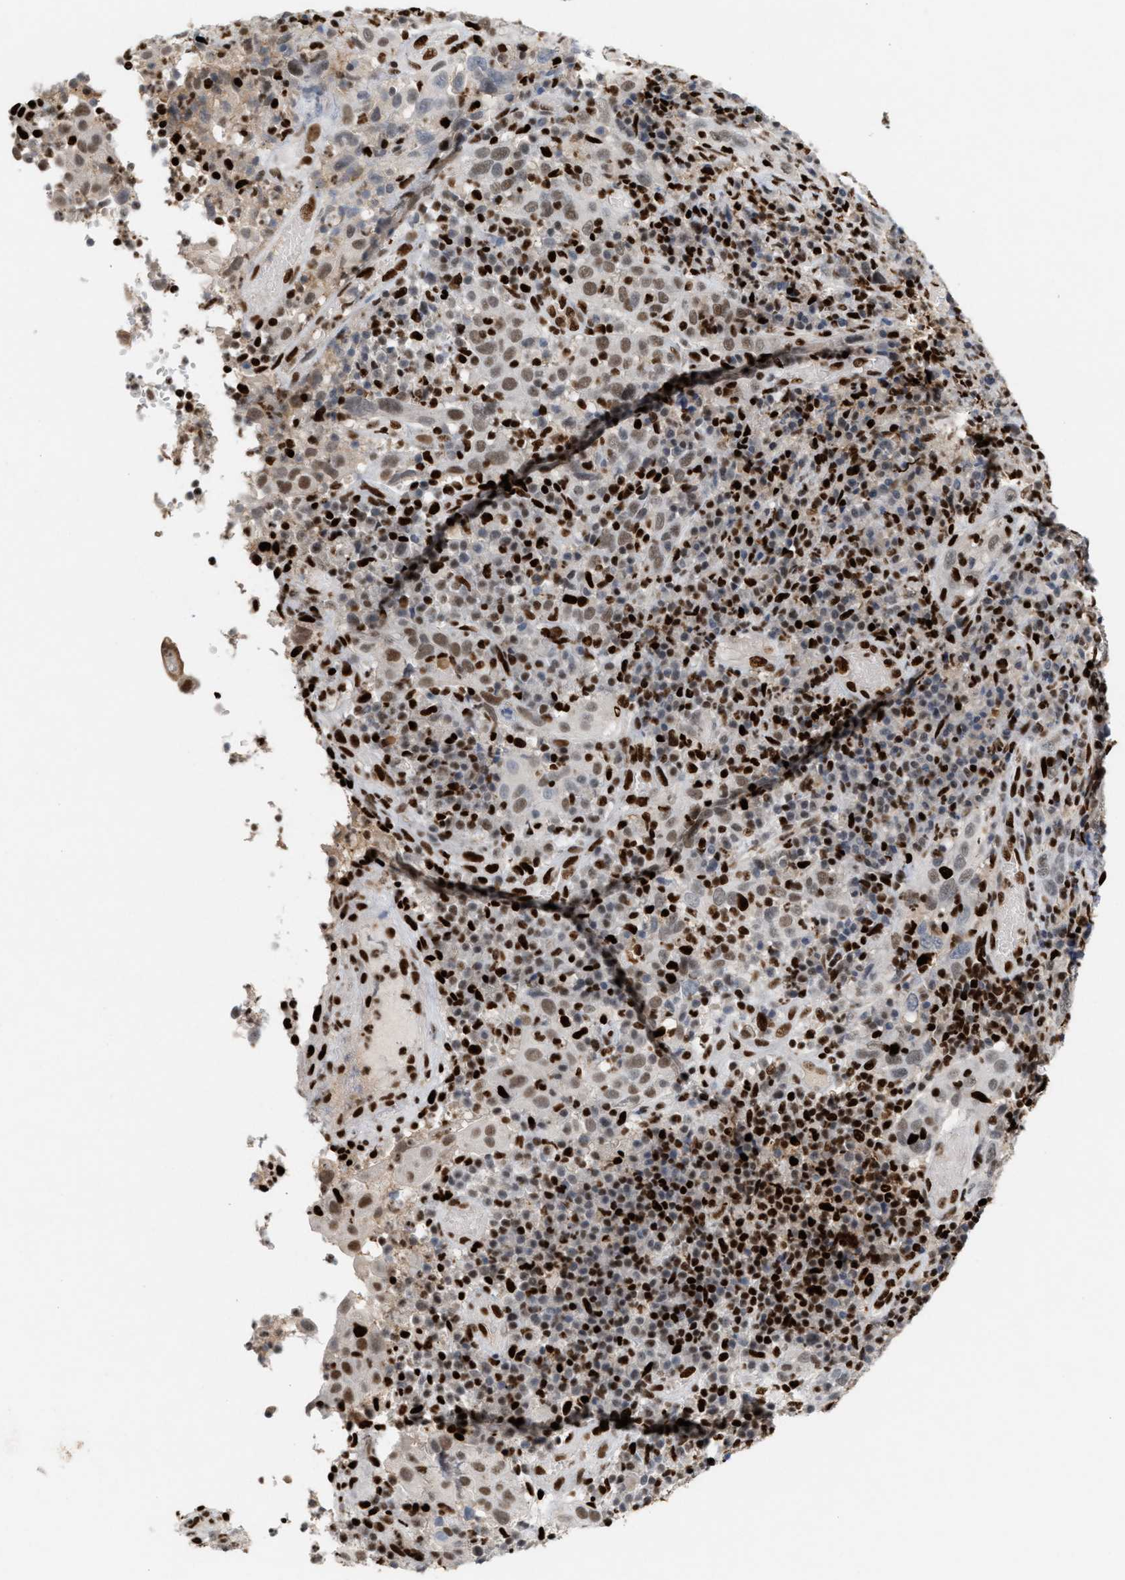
{"staining": {"intensity": "weak", "quantity": ">75%", "location": "nuclear"}, "tissue": "cervical cancer", "cell_type": "Tumor cells", "image_type": "cancer", "snomed": [{"axis": "morphology", "description": "Squamous cell carcinoma, NOS"}, {"axis": "topography", "description": "Cervix"}], "caption": "IHC photomicrograph of human cervical squamous cell carcinoma stained for a protein (brown), which shows low levels of weak nuclear staining in about >75% of tumor cells.", "gene": "RNASEK-C17orf49", "patient": {"sex": "female", "age": 46}}